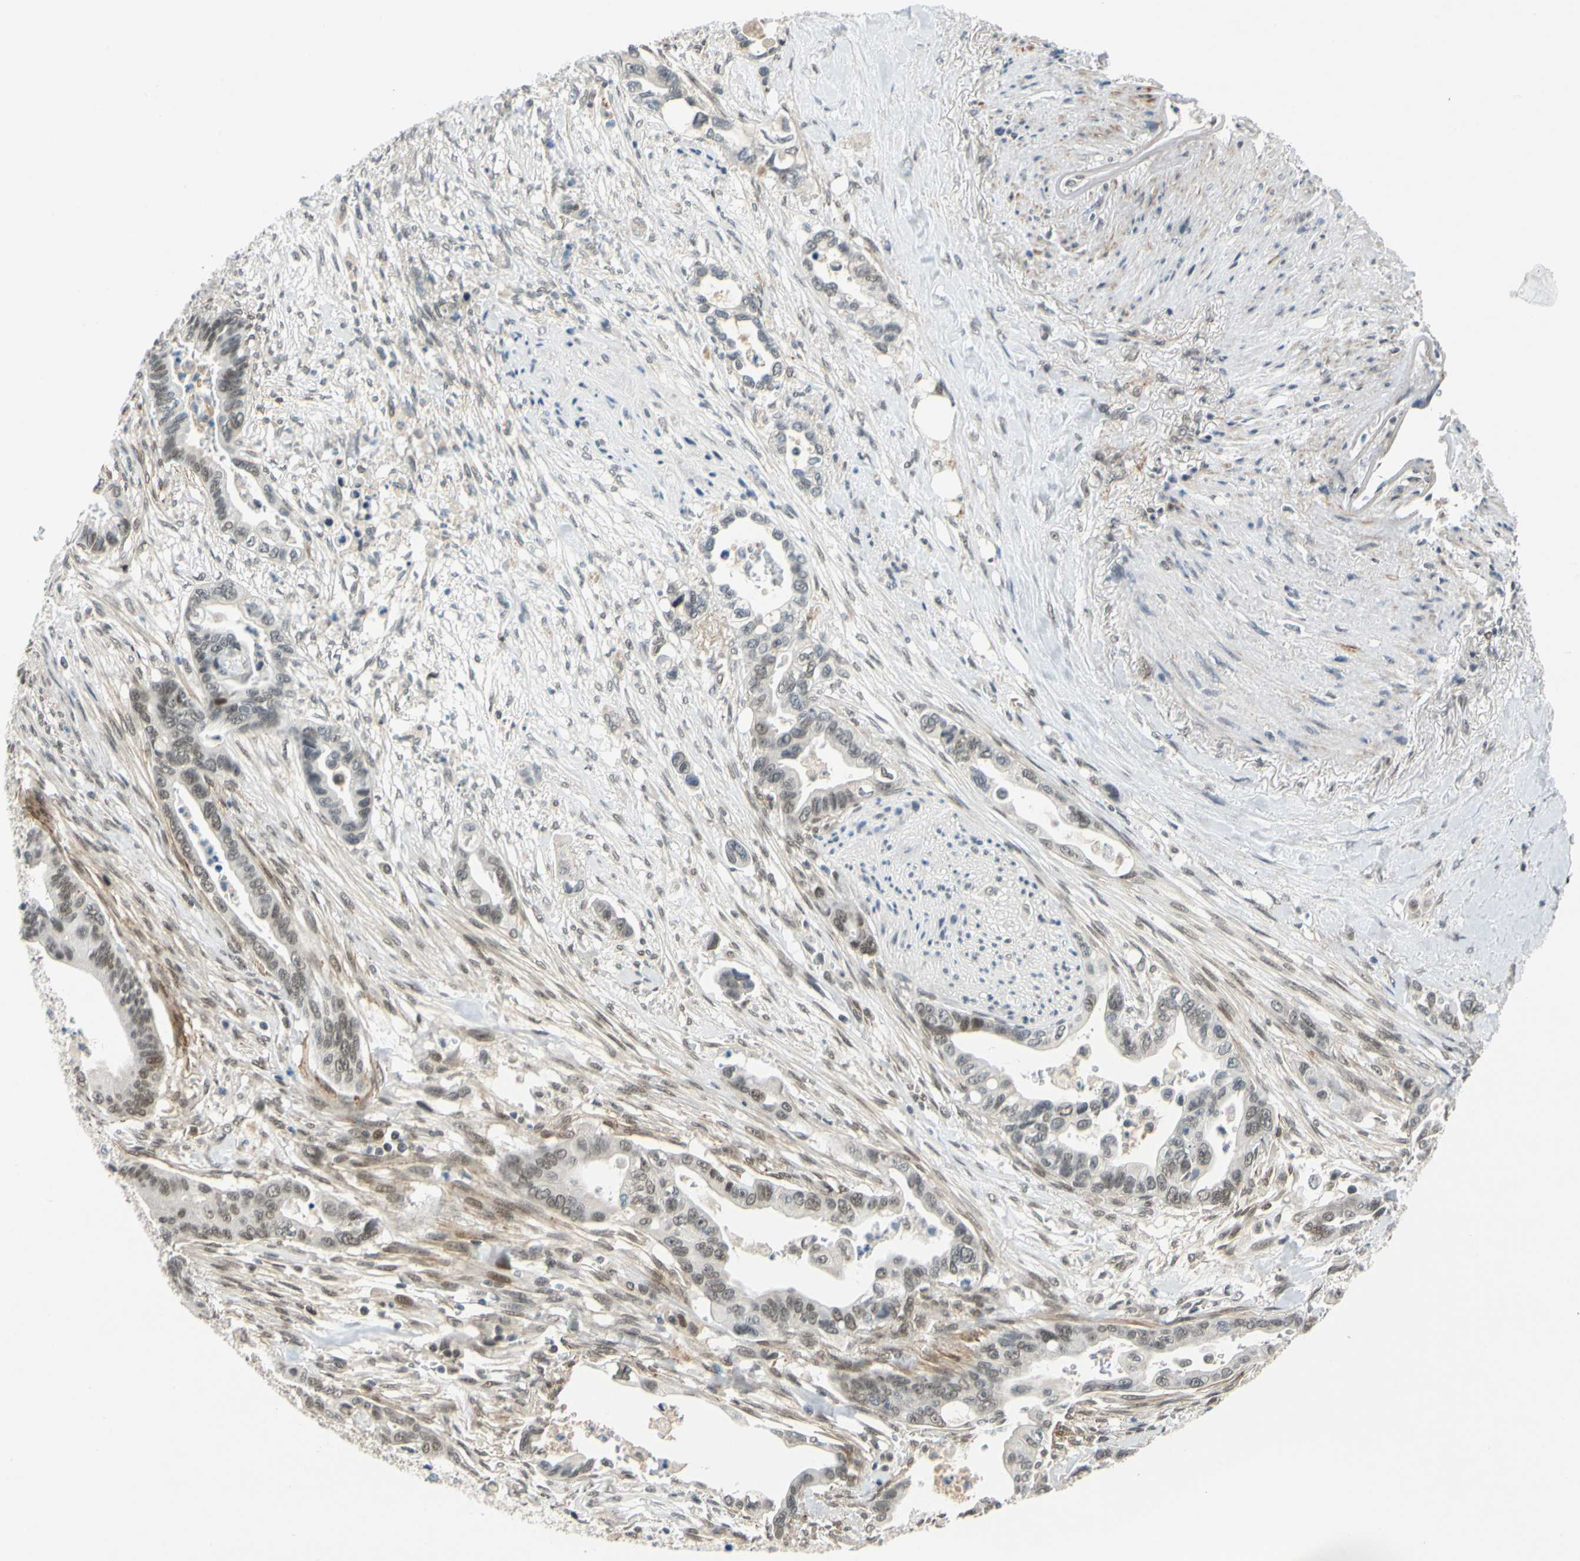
{"staining": {"intensity": "weak", "quantity": "25%-75%", "location": "cytoplasmic/membranous,nuclear"}, "tissue": "pancreatic cancer", "cell_type": "Tumor cells", "image_type": "cancer", "snomed": [{"axis": "morphology", "description": "Adenocarcinoma, NOS"}, {"axis": "topography", "description": "Pancreas"}], "caption": "Pancreatic cancer (adenocarcinoma) stained with a brown dye reveals weak cytoplasmic/membranous and nuclear positive expression in approximately 25%-75% of tumor cells.", "gene": "POGZ", "patient": {"sex": "male", "age": 70}}